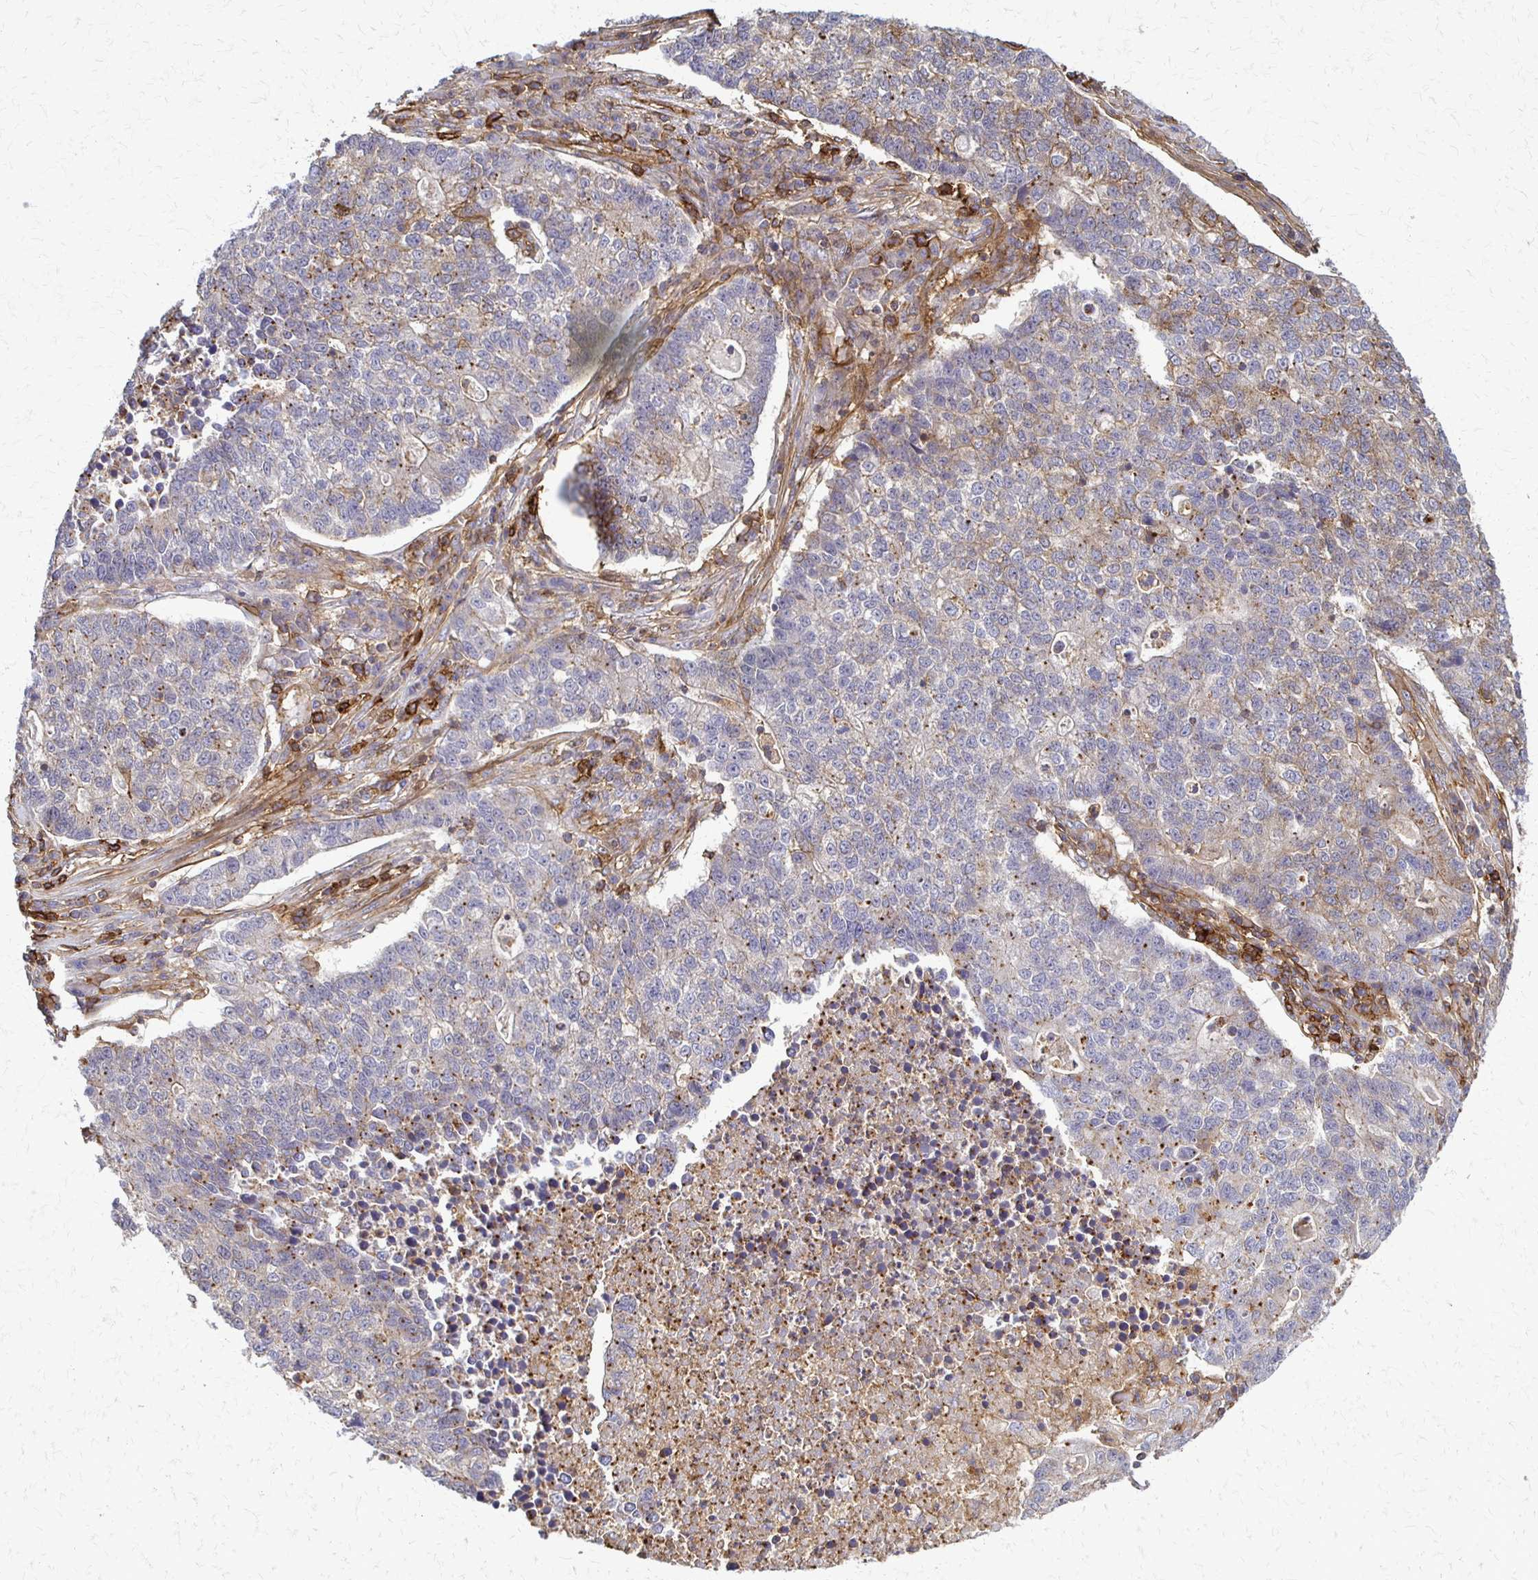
{"staining": {"intensity": "weak", "quantity": "25%-75%", "location": "cytoplasmic/membranous"}, "tissue": "lung cancer", "cell_type": "Tumor cells", "image_type": "cancer", "snomed": [{"axis": "morphology", "description": "Adenocarcinoma, NOS"}, {"axis": "topography", "description": "Lung"}], "caption": "There is low levels of weak cytoplasmic/membranous staining in tumor cells of lung adenocarcinoma, as demonstrated by immunohistochemical staining (brown color).", "gene": "SLC9A9", "patient": {"sex": "male", "age": 57}}